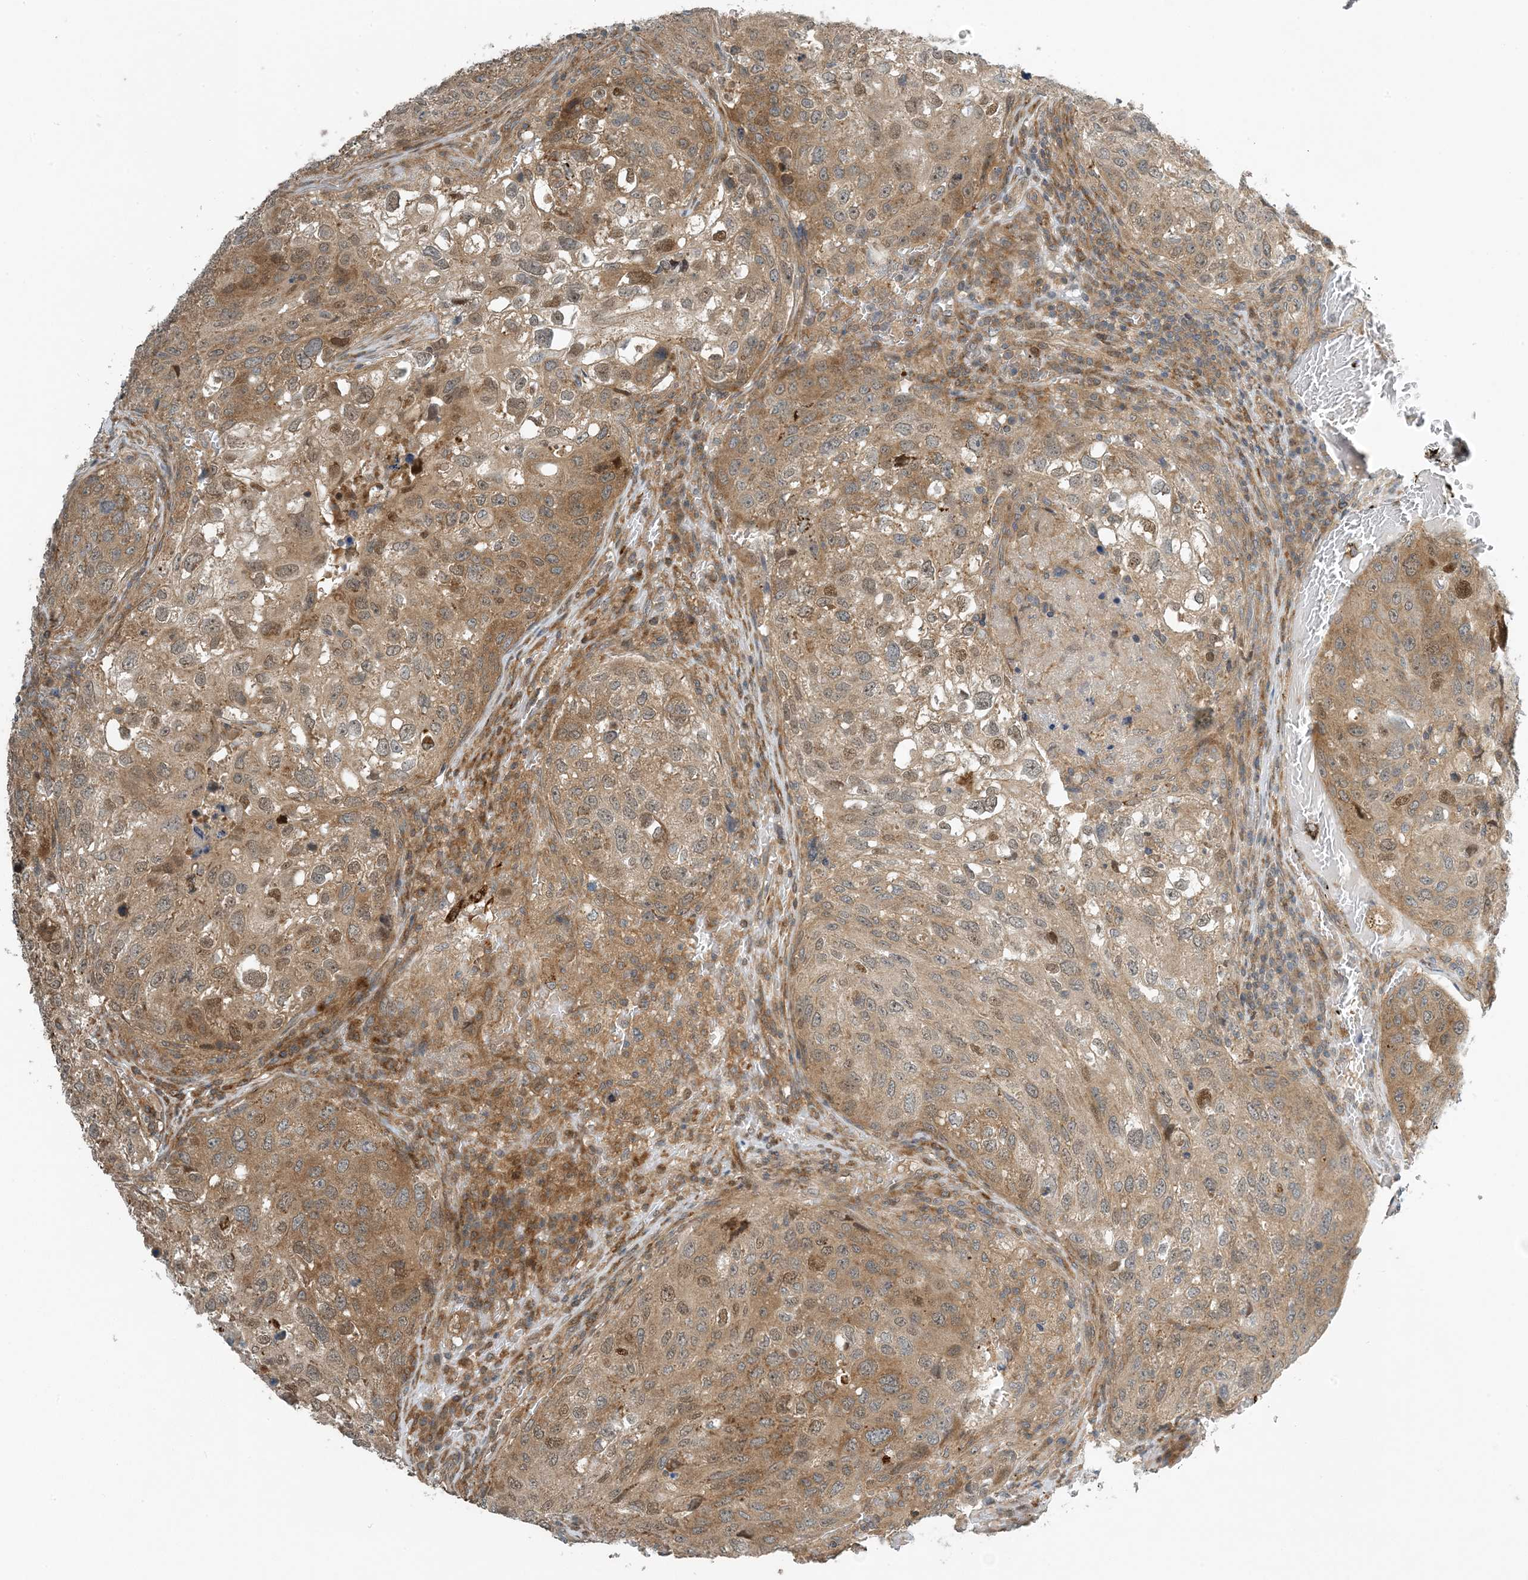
{"staining": {"intensity": "moderate", "quantity": "25%-75%", "location": "cytoplasmic/membranous,nuclear"}, "tissue": "urothelial cancer", "cell_type": "Tumor cells", "image_type": "cancer", "snomed": [{"axis": "morphology", "description": "Urothelial carcinoma, High grade"}, {"axis": "topography", "description": "Lymph node"}, {"axis": "topography", "description": "Urinary bladder"}], "caption": "Tumor cells demonstrate moderate cytoplasmic/membranous and nuclear expression in about 25%-75% of cells in urothelial cancer. (DAB (3,3'-diaminobenzidine) IHC, brown staining for protein, blue staining for nuclei).", "gene": "ZBTB3", "patient": {"sex": "male", "age": 51}}